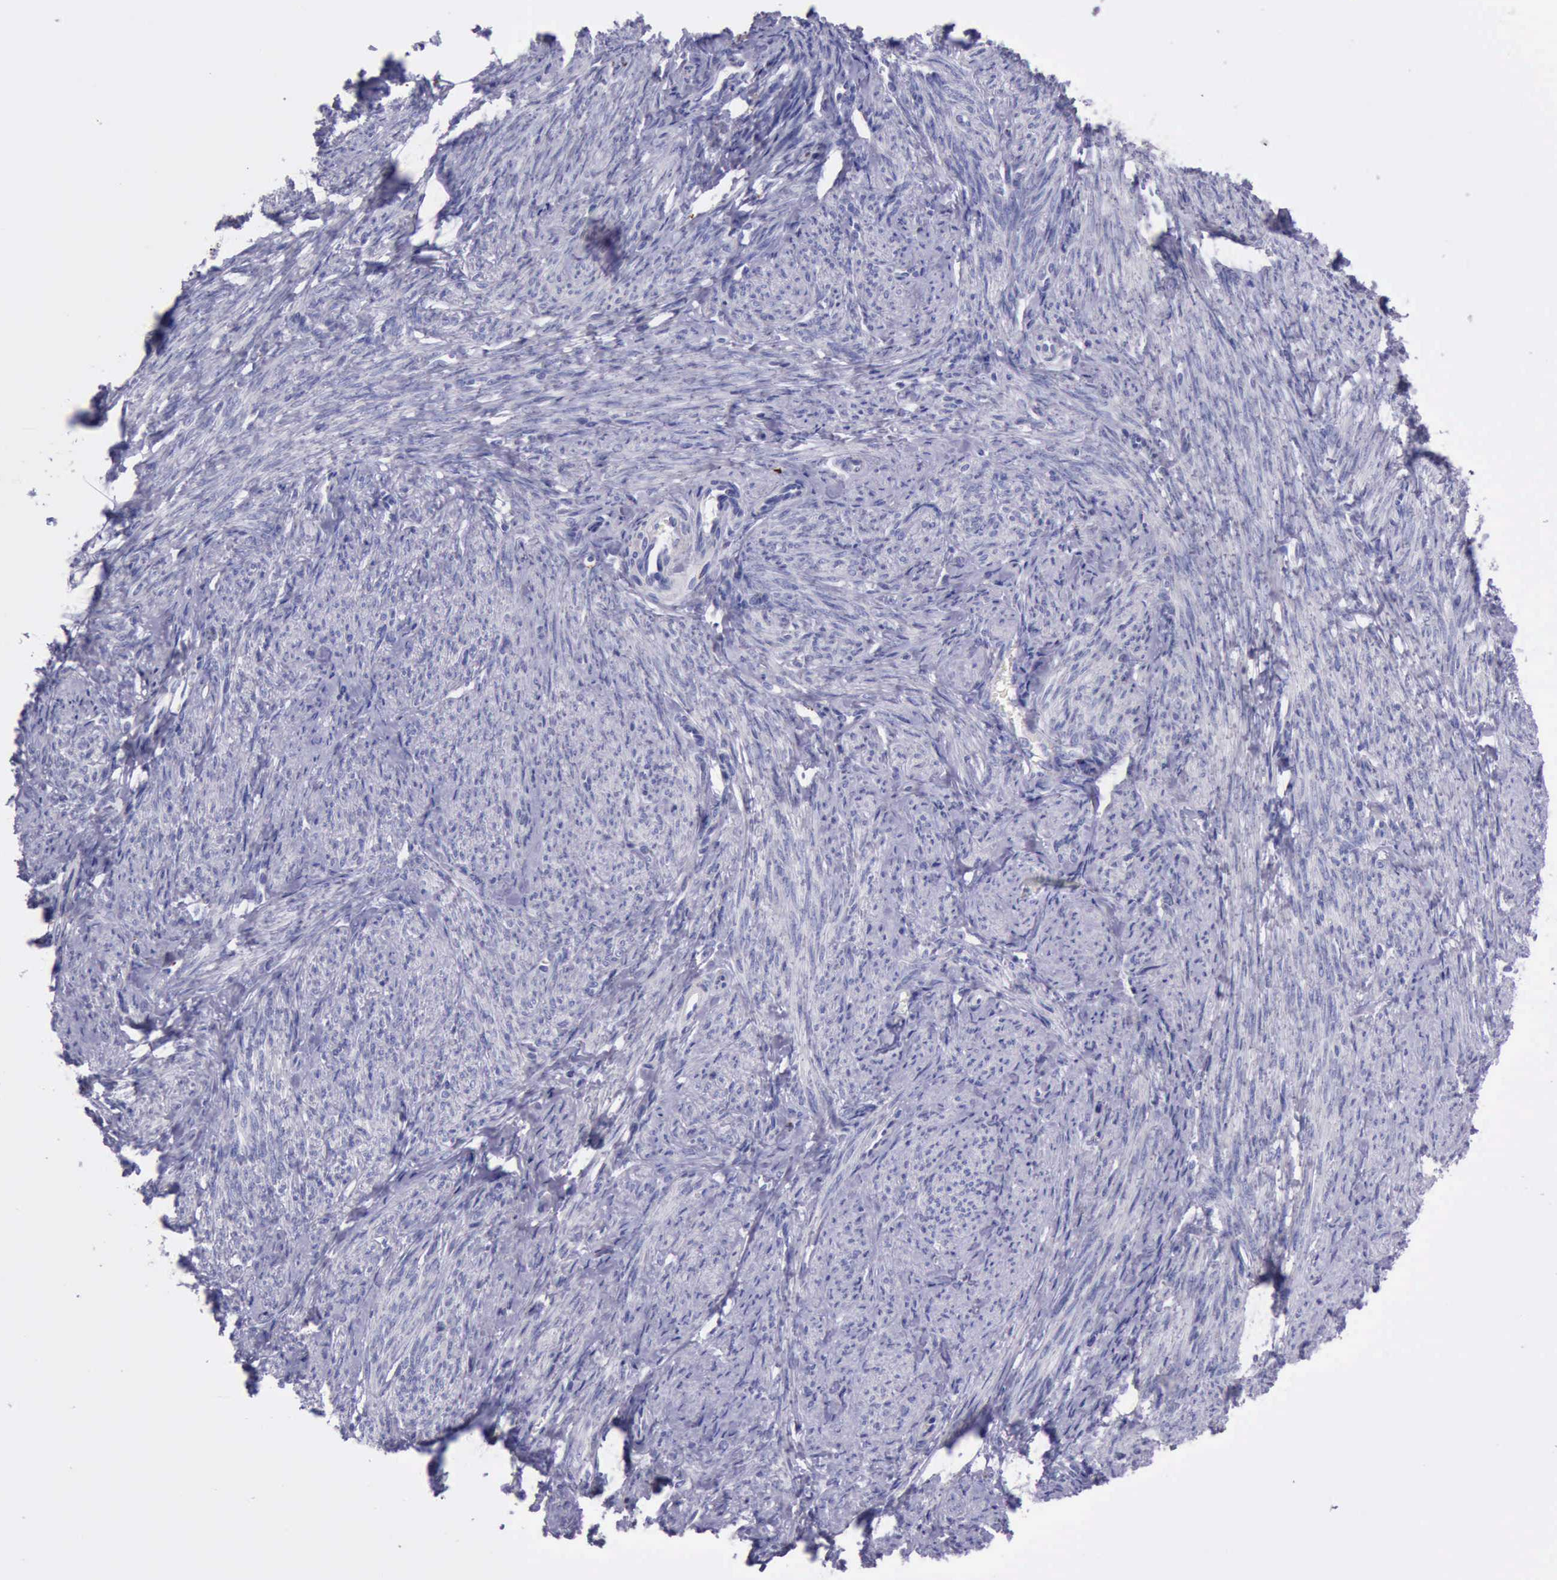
{"staining": {"intensity": "negative", "quantity": "none", "location": "none"}, "tissue": "smooth muscle", "cell_type": "Smooth muscle cells", "image_type": "normal", "snomed": [{"axis": "morphology", "description": "Normal tissue, NOS"}, {"axis": "topography", "description": "Smooth muscle"}, {"axis": "topography", "description": "Cervix"}], "caption": "The immunohistochemistry (IHC) image has no significant expression in smooth muscle cells of smooth muscle.", "gene": "GLA", "patient": {"sex": "female", "age": 70}}